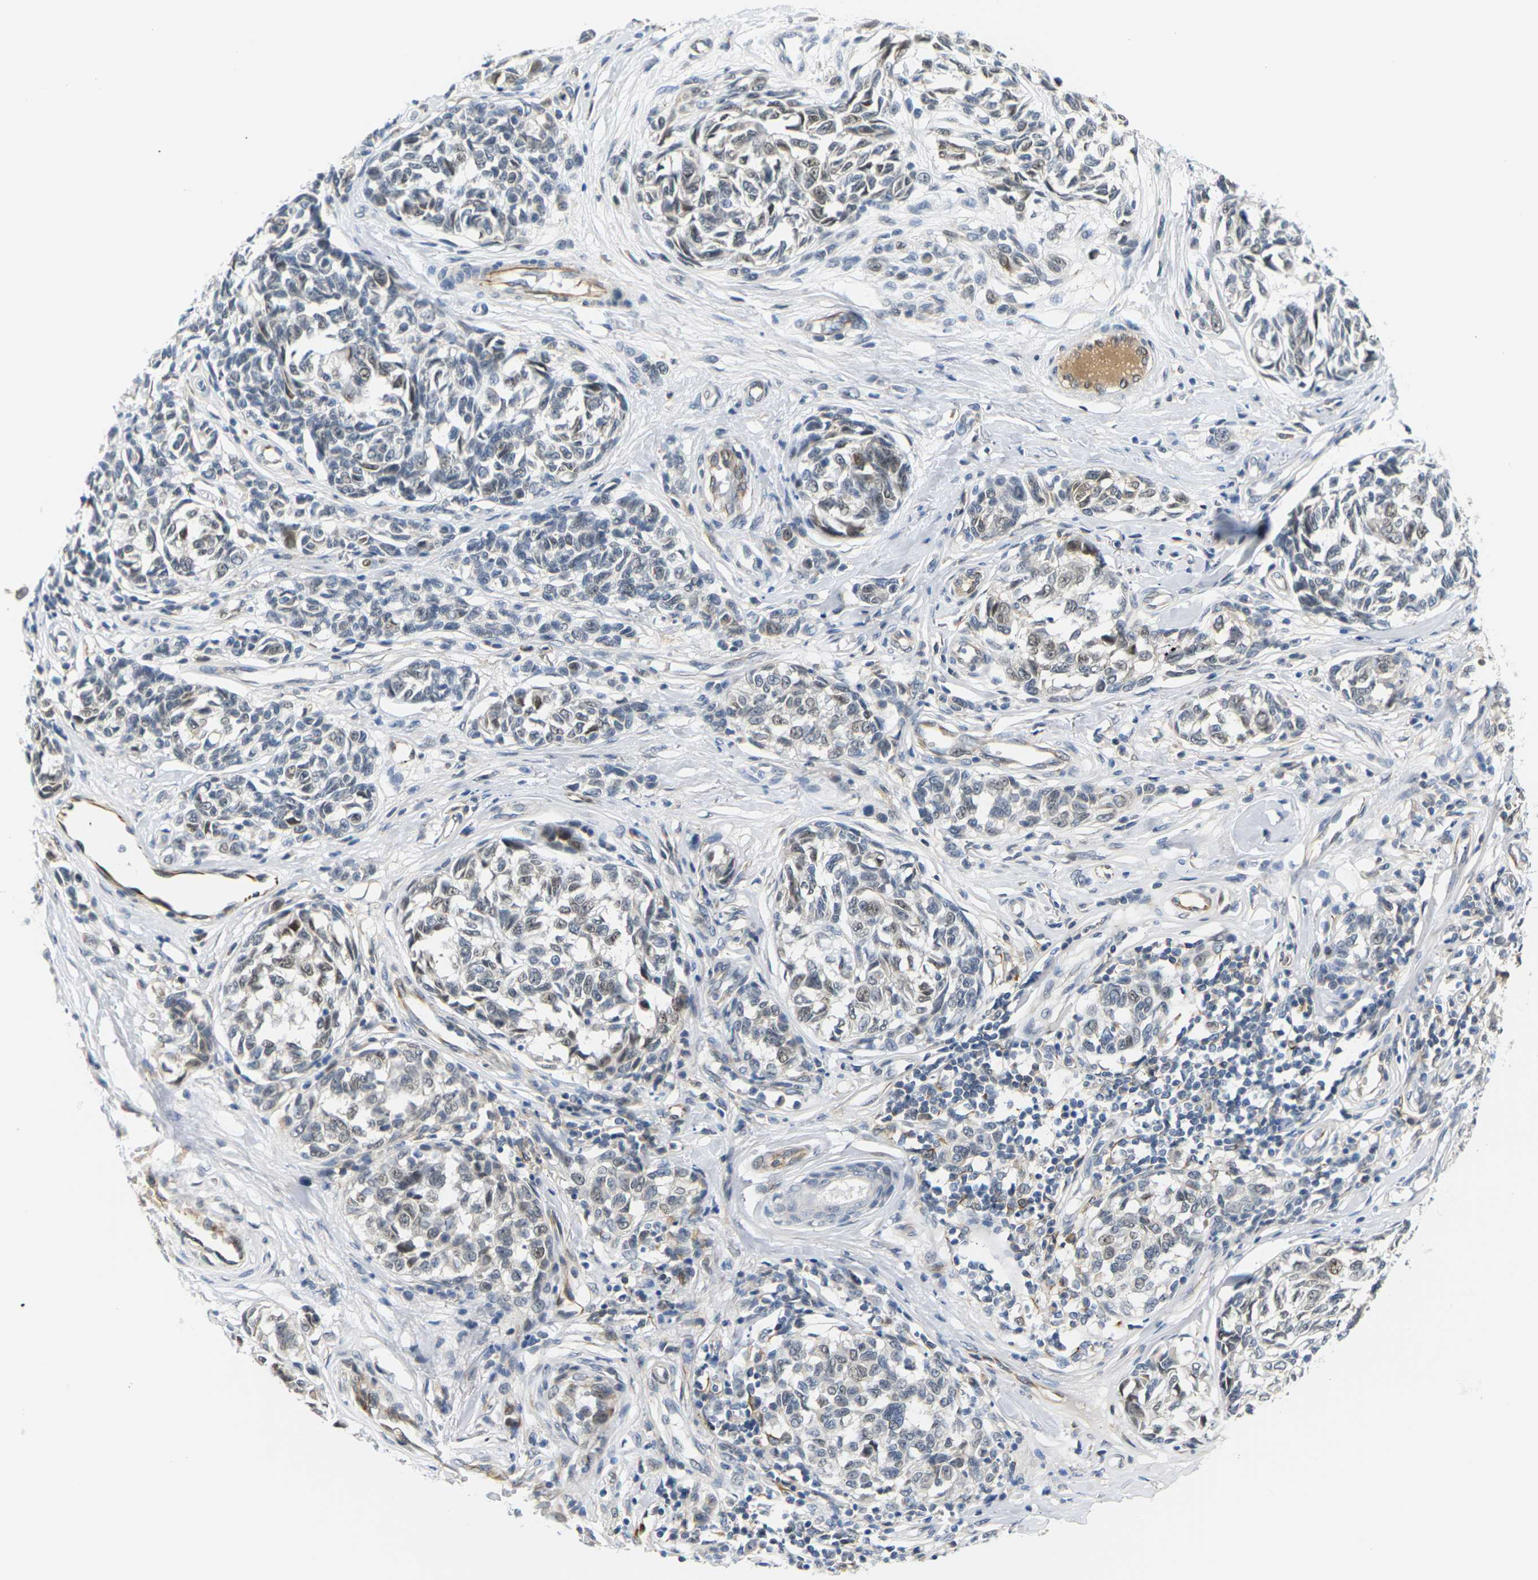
{"staining": {"intensity": "moderate", "quantity": "25%-75%", "location": "nuclear"}, "tissue": "melanoma", "cell_type": "Tumor cells", "image_type": "cancer", "snomed": [{"axis": "morphology", "description": "Malignant melanoma, NOS"}, {"axis": "topography", "description": "Skin"}], "caption": "IHC of human malignant melanoma demonstrates medium levels of moderate nuclear staining in approximately 25%-75% of tumor cells.", "gene": "PKP2", "patient": {"sex": "female", "age": 64}}